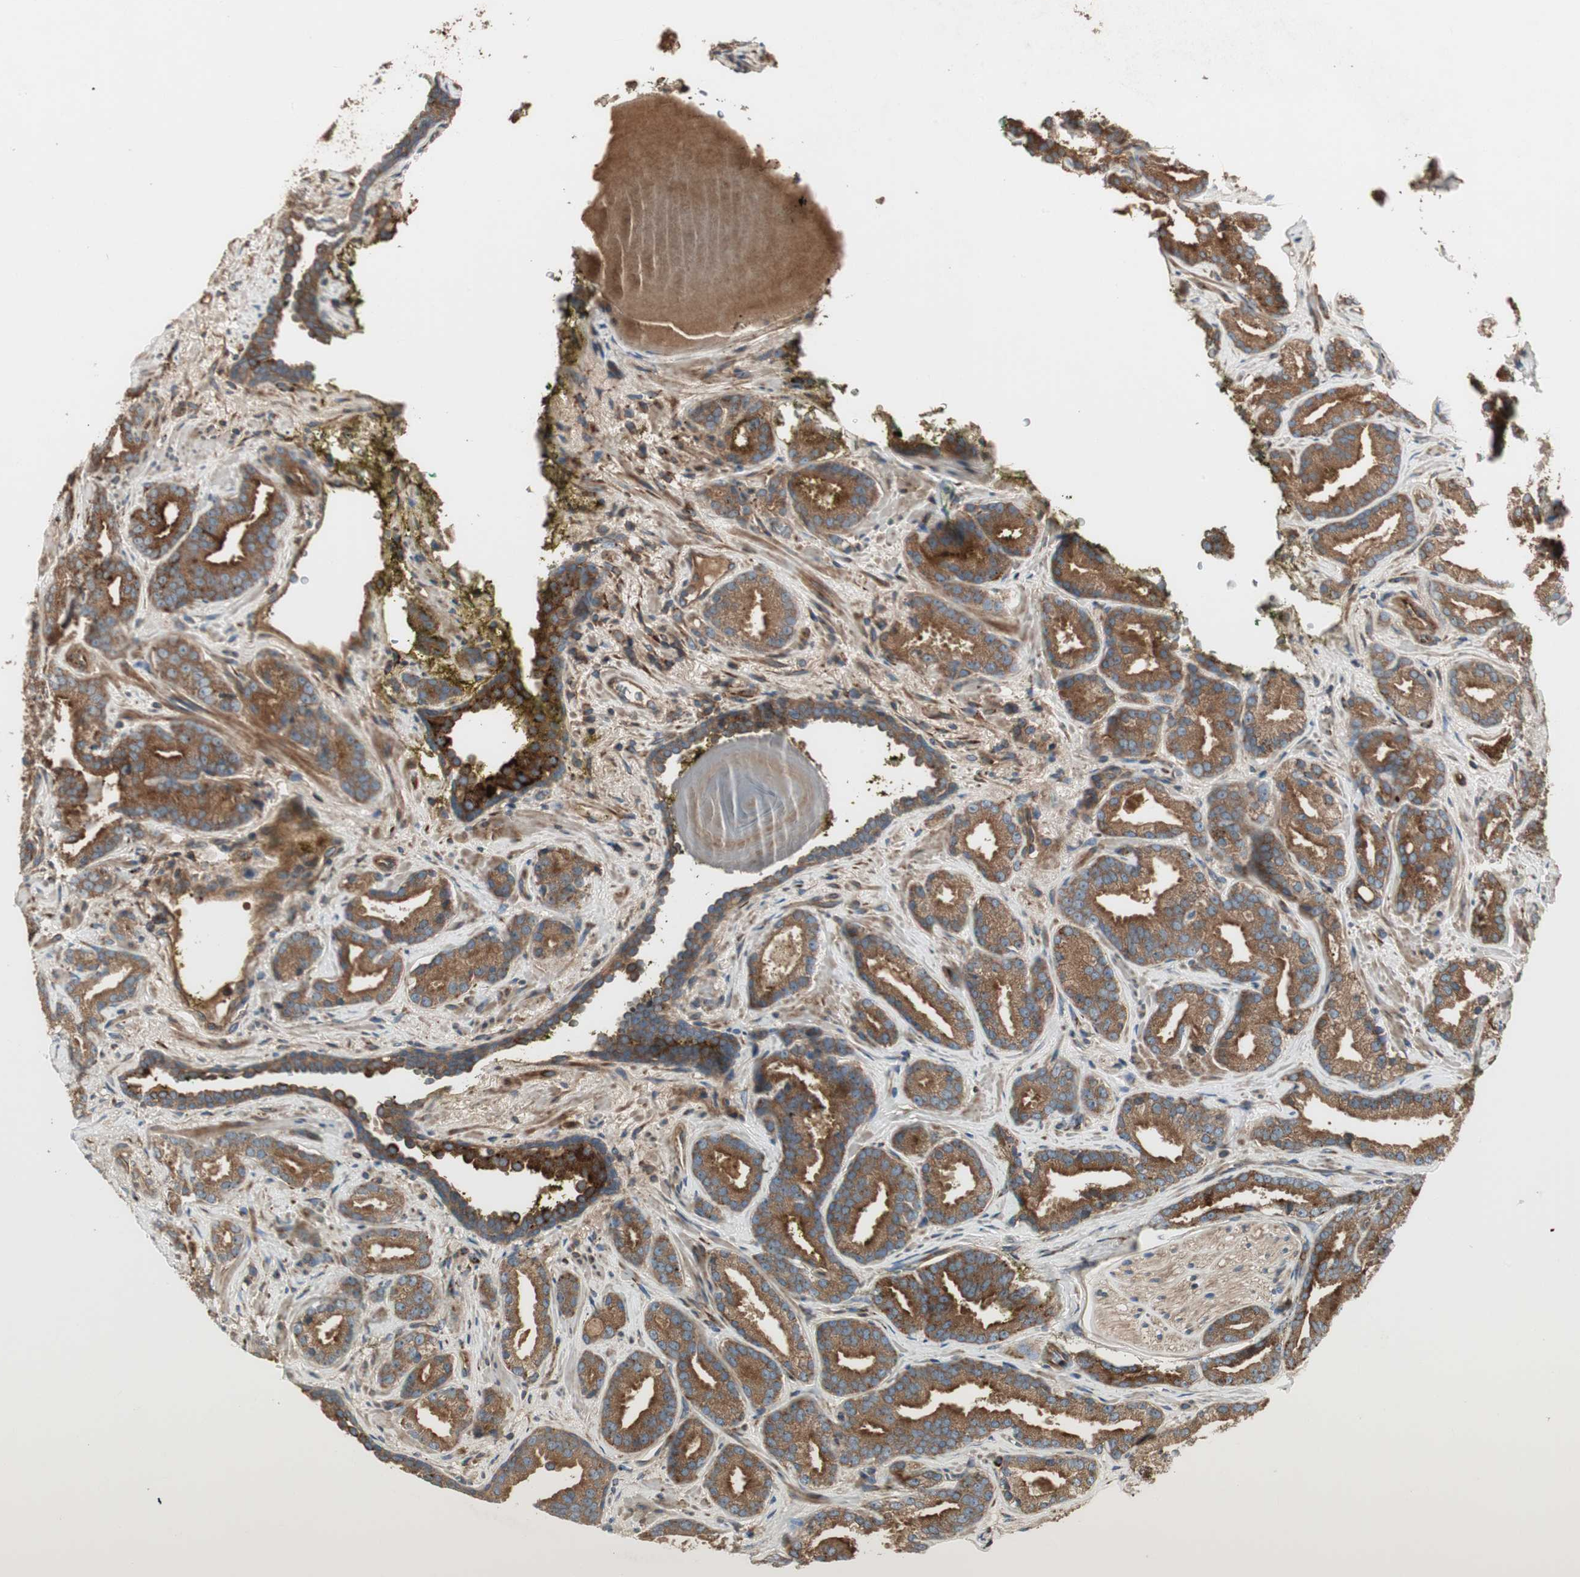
{"staining": {"intensity": "strong", "quantity": ">75%", "location": "cytoplasmic/membranous"}, "tissue": "prostate cancer", "cell_type": "Tumor cells", "image_type": "cancer", "snomed": [{"axis": "morphology", "description": "Adenocarcinoma, Low grade"}, {"axis": "topography", "description": "Prostate"}], "caption": "Strong cytoplasmic/membranous expression is identified in approximately >75% of tumor cells in prostate cancer.", "gene": "PRKG1", "patient": {"sex": "male", "age": 63}}